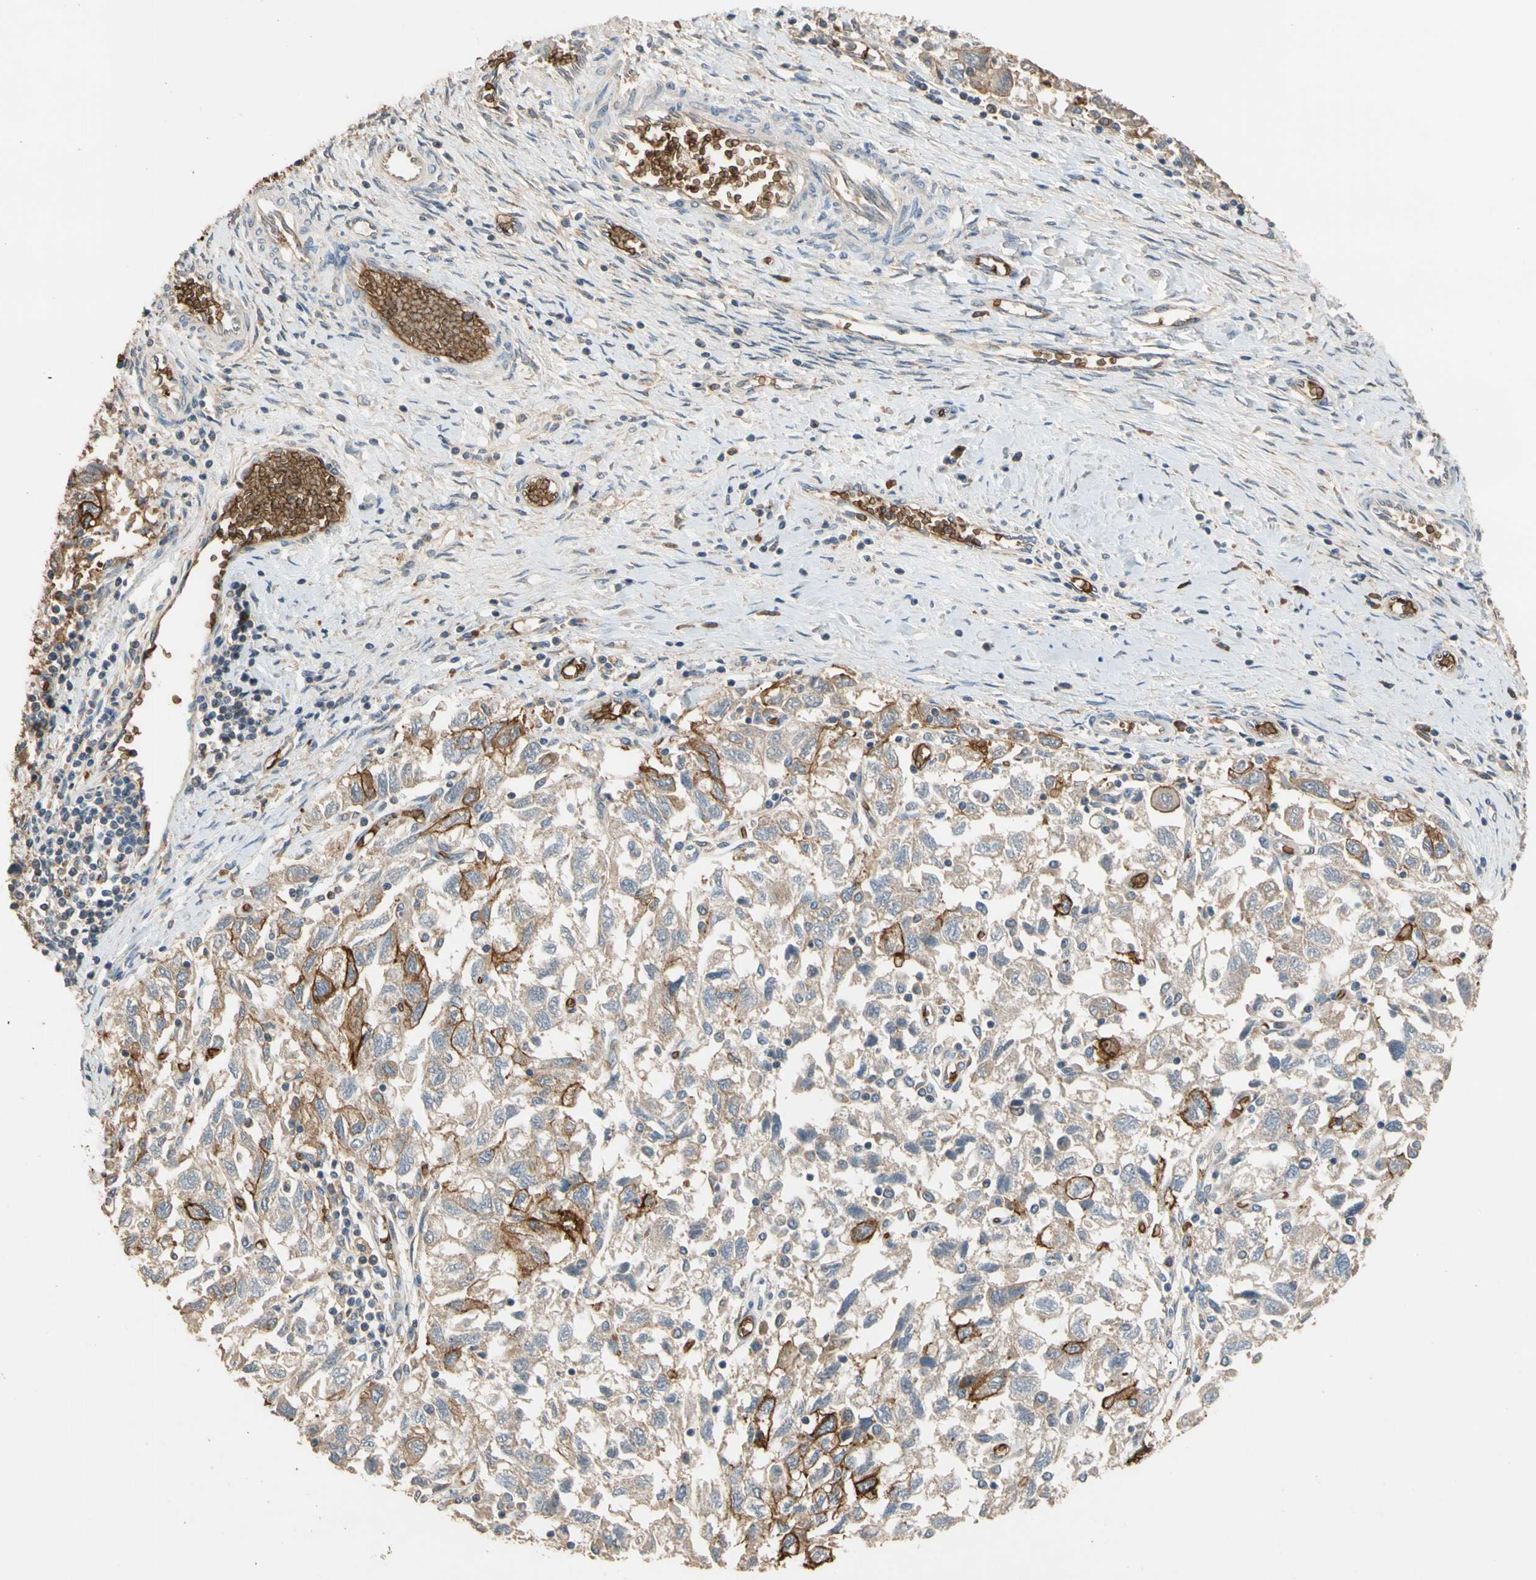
{"staining": {"intensity": "strong", "quantity": "25%-75%", "location": "cytoplasmic/membranous"}, "tissue": "ovarian cancer", "cell_type": "Tumor cells", "image_type": "cancer", "snomed": [{"axis": "morphology", "description": "Carcinoma, NOS"}, {"axis": "morphology", "description": "Cystadenocarcinoma, serous, NOS"}, {"axis": "topography", "description": "Ovary"}], "caption": "Ovarian cancer (serous cystadenocarcinoma) was stained to show a protein in brown. There is high levels of strong cytoplasmic/membranous expression in approximately 25%-75% of tumor cells.", "gene": "RIOK2", "patient": {"sex": "female", "age": 69}}